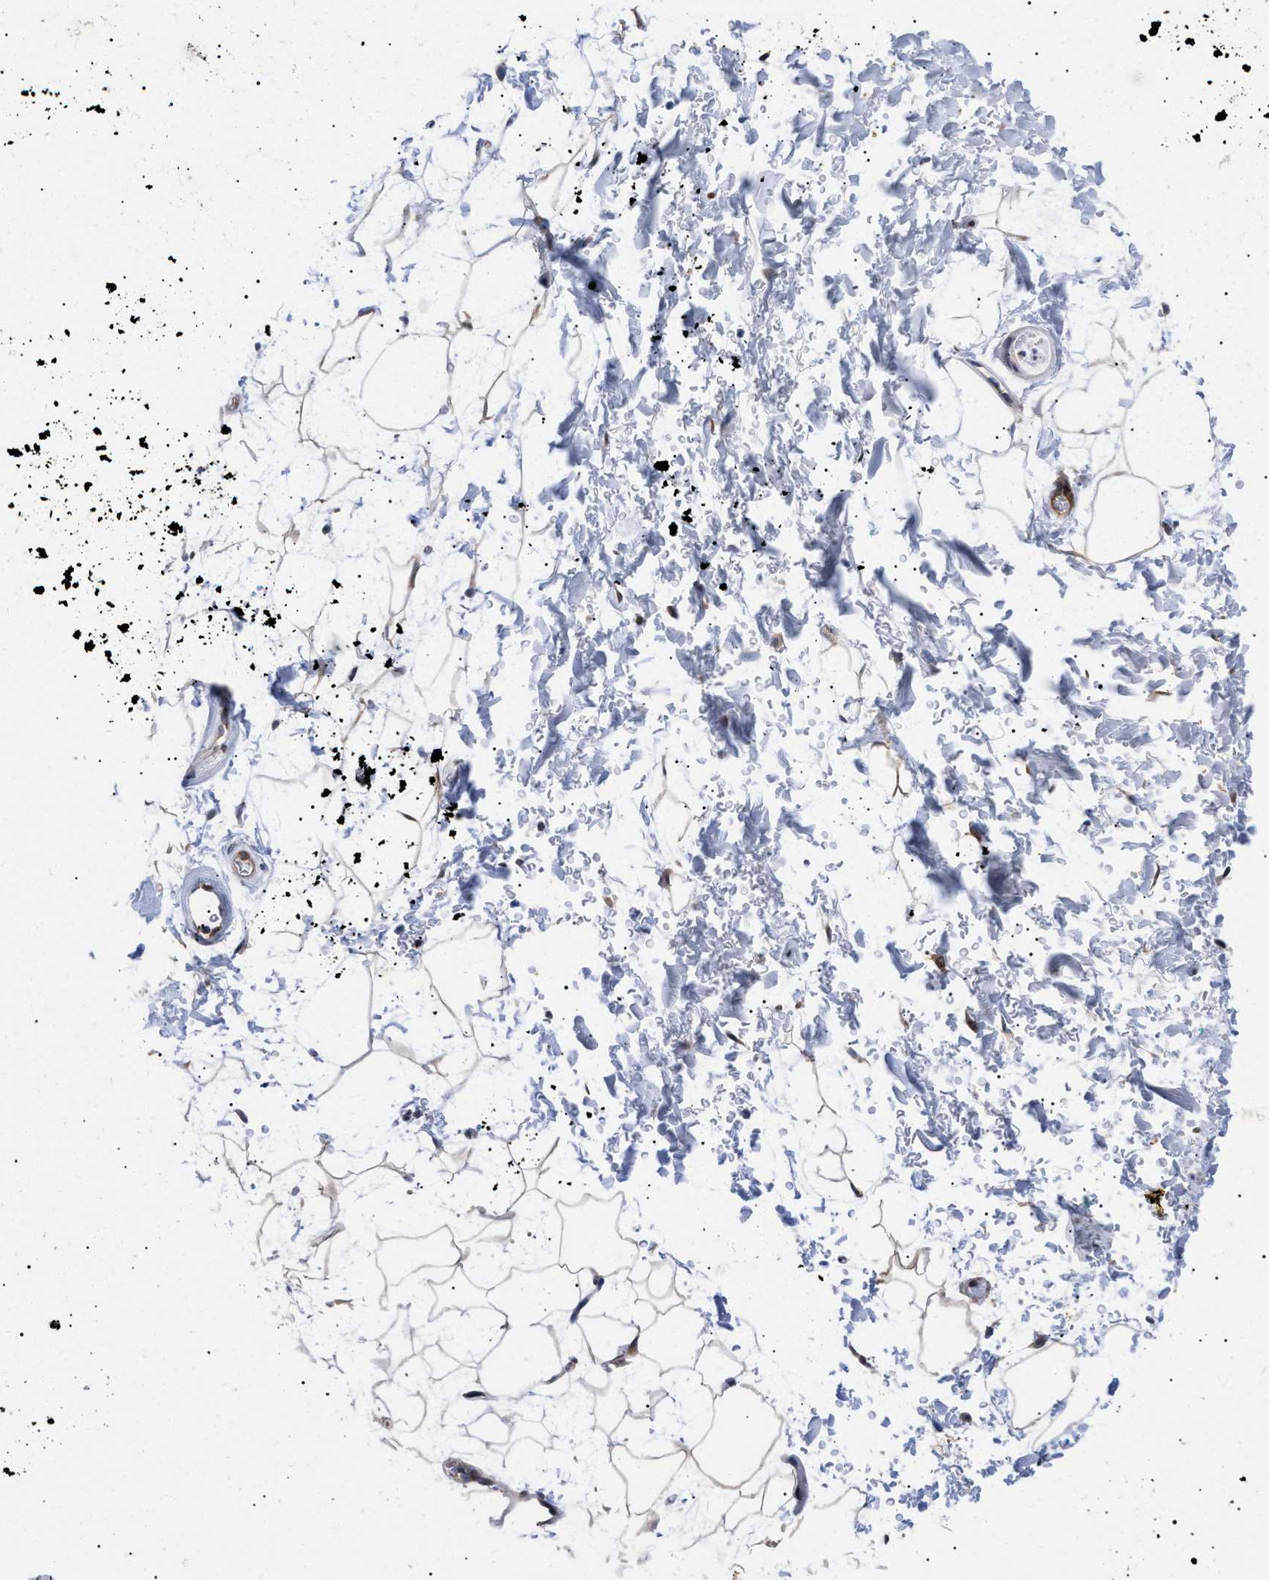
{"staining": {"intensity": "negative", "quantity": "none", "location": "none"}, "tissue": "adipose tissue", "cell_type": "Adipocytes", "image_type": "normal", "snomed": [{"axis": "morphology", "description": "Normal tissue, NOS"}, {"axis": "topography", "description": "Soft tissue"}], "caption": "Adipocytes are negative for protein expression in unremarkable human adipose tissue. (DAB (3,3'-diaminobenzidine) immunohistochemistry (IHC) visualized using brightfield microscopy, high magnification).", "gene": "GARRE1", "patient": {"sex": "male", "age": 72}}